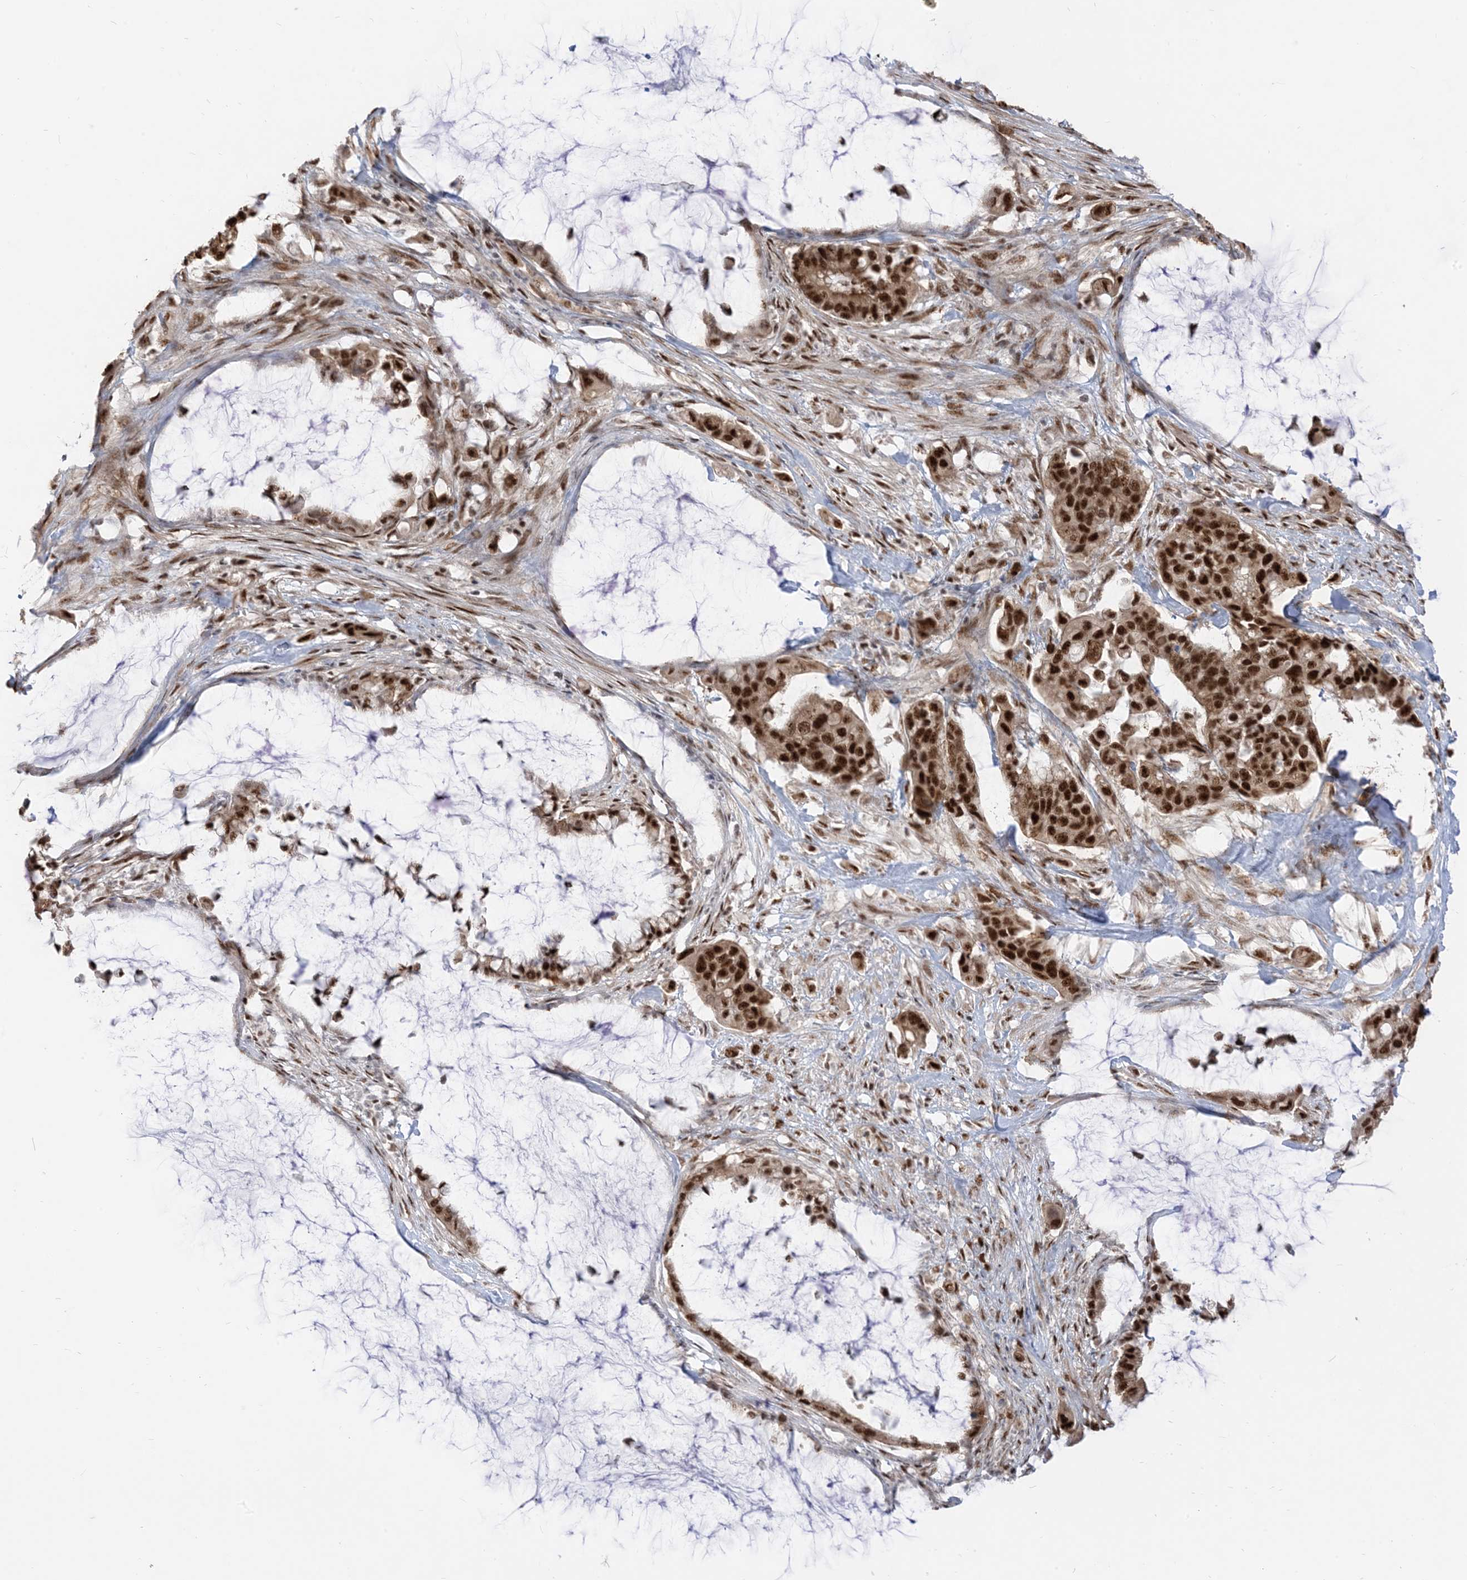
{"staining": {"intensity": "strong", "quantity": ">75%", "location": "nuclear"}, "tissue": "pancreatic cancer", "cell_type": "Tumor cells", "image_type": "cancer", "snomed": [{"axis": "morphology", "description": "Adenocarcinoma, NOS"}, {"axis": "topography", "description": "Pancreas"}], "caption": "Protein staining by IHC reveals strong nuclear positivity in about >75% of tumor cells in adenocarcinoma (pancreatic). Immunohistochemistry stains the protein of interest in brown and the nuclei are stained blue.", "gene": "ARGLU1", "patient": {"sex": "male", "age": 41}}